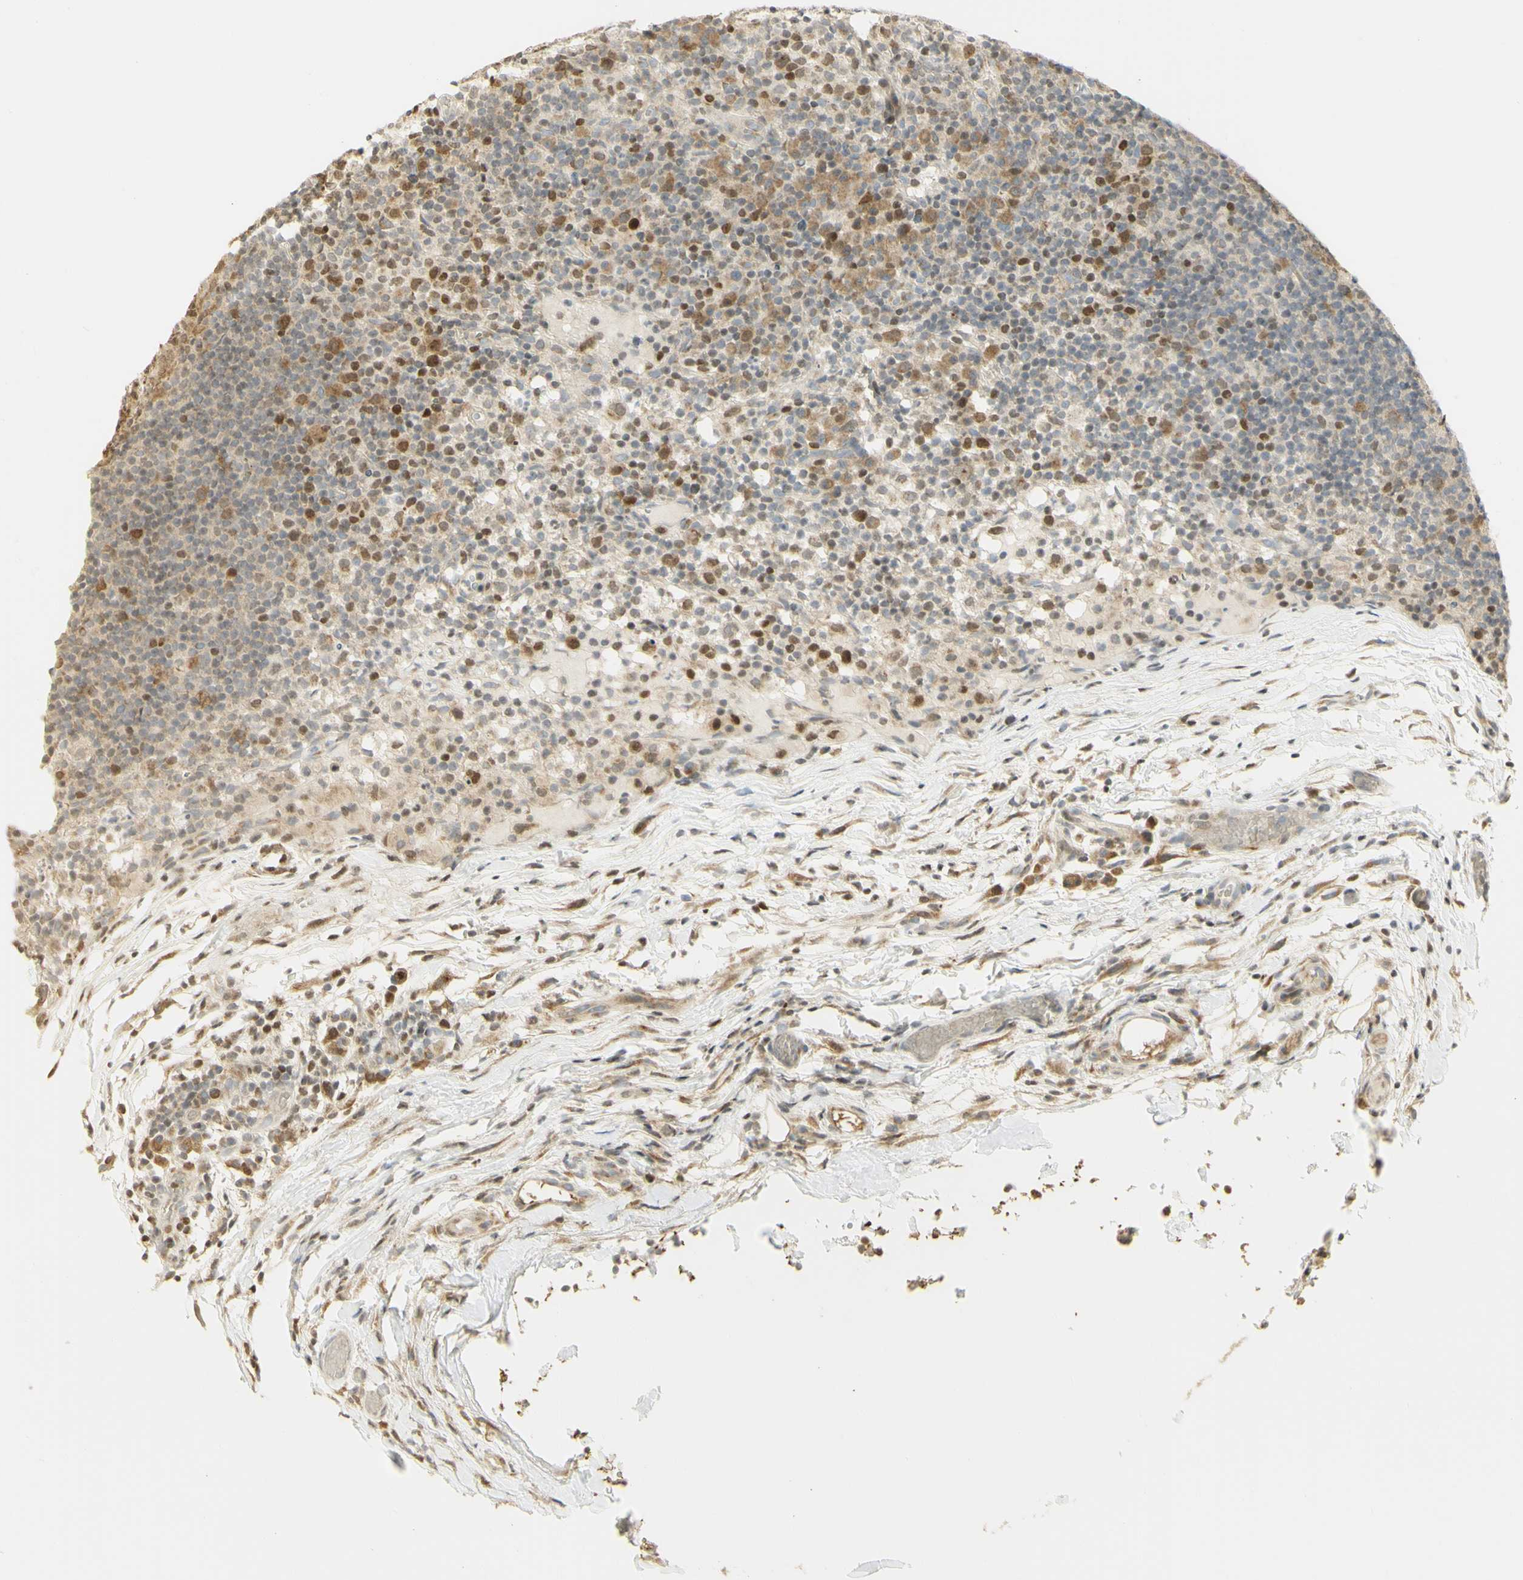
{"staining": {"intensity": "moderate", "quantity": "25%-75%", "location": "cytoplasmic/membranous,nuclear"}, "tissue": "lymph node", "cell_type": "Germinal center cells", "image_type": "normal", "snomed": [{"axis": "morphology", "description": "Normal tissue, NOS"}, {"axis": "morphology", "description": "Inflammation, NOS"}, {"axis": "topography", "description": "Lymph node"}], "caption": "Immunohistochemistry (IHC) of unremarkable human lymph node demonstrates medium levels of moderate cytoplasmic/membranous,nuclear positivity in about 25%-75% of germinal center cells.", "gene": "KIF11", "patient": {"sex": "male", "age": 55}}